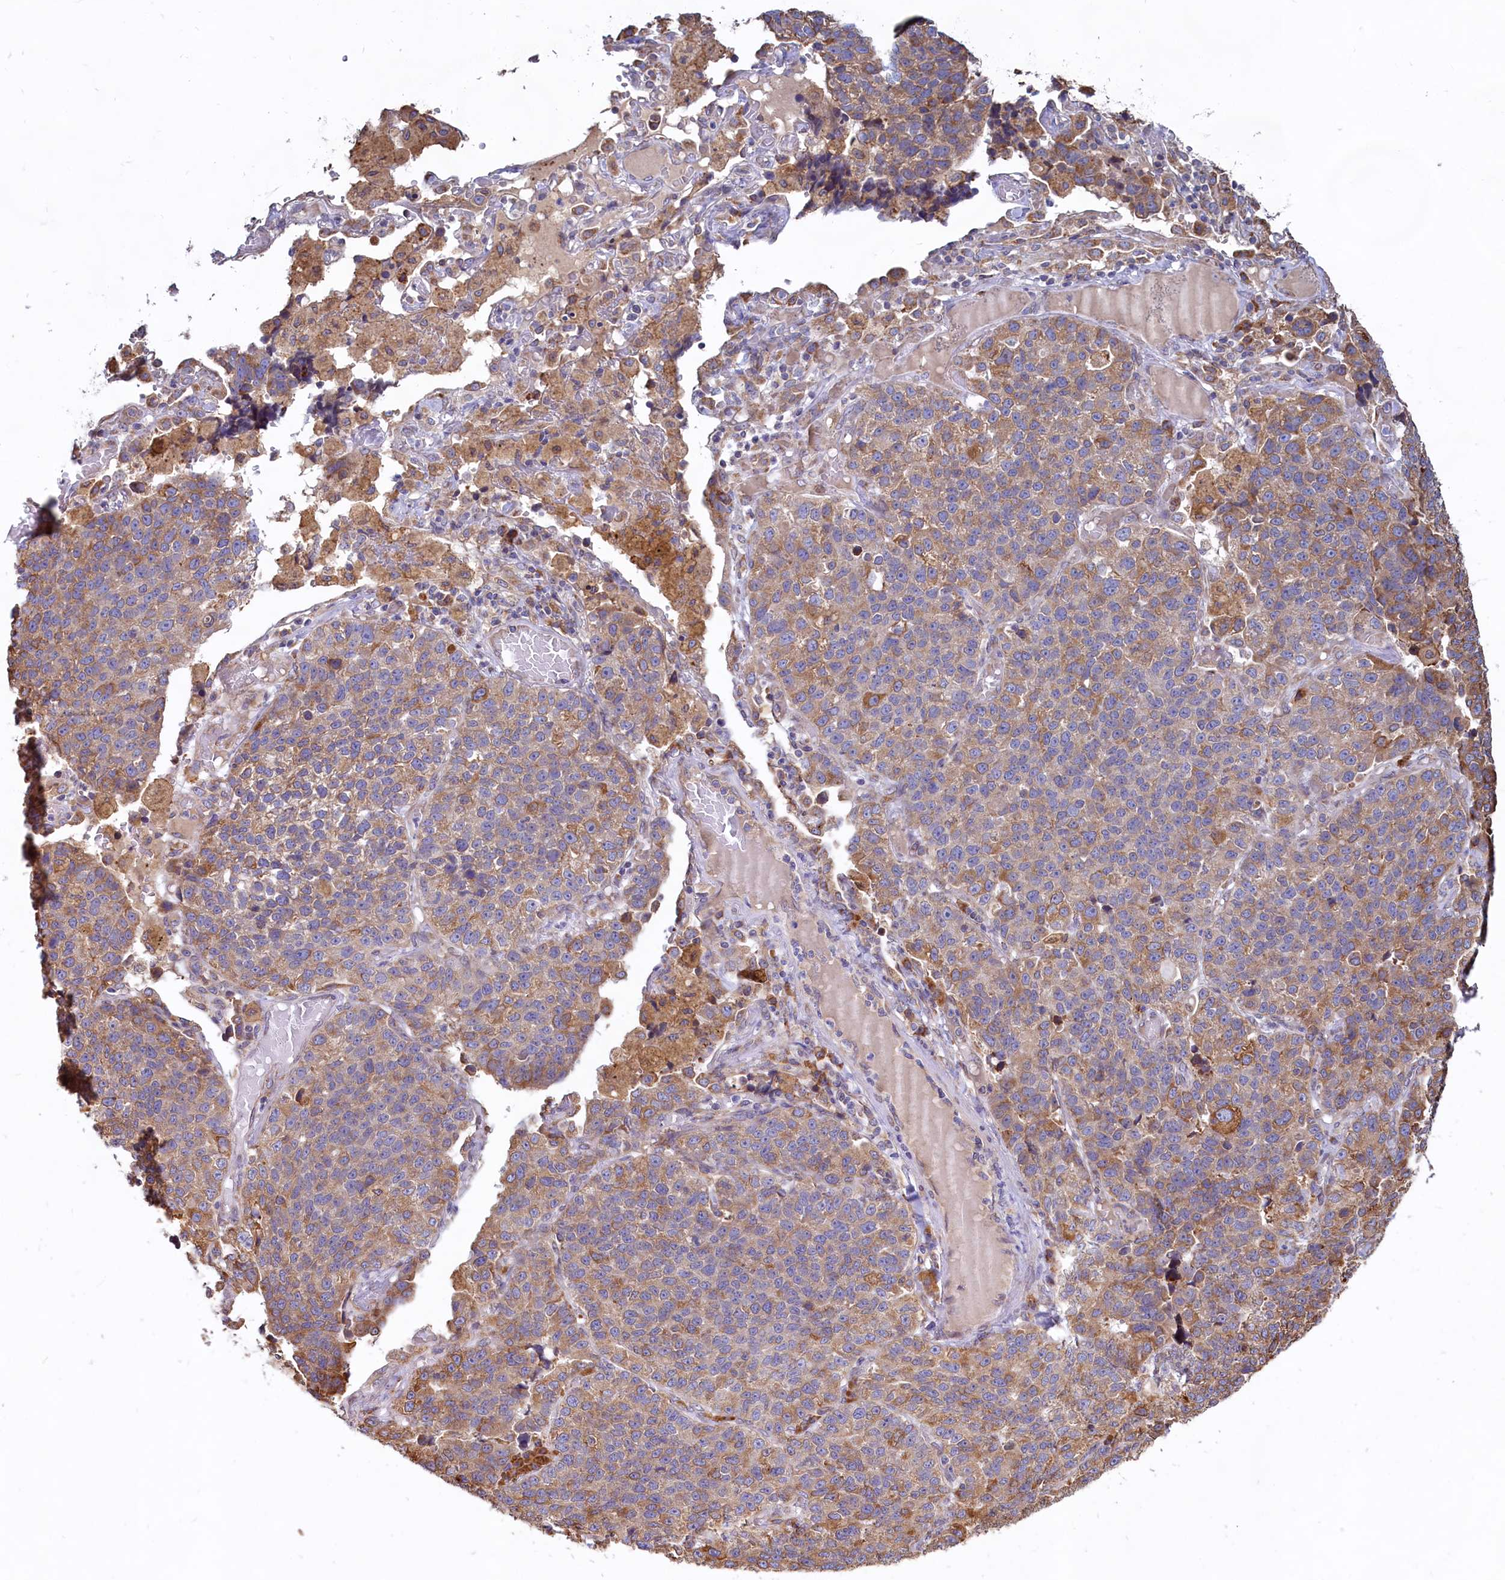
{"staining": {"intensity": "moderate", "quantity": ">75%", "location": "cytoplasmic/membranous"}, "tissue": "lung cancer", "cell_type": "Tumor cells", "image_type": "cancer", "snomed": [{"axis": "morphology", "description": "Adenocarcinoma, NOS"}, {"axis": "topography", "description": "Lung"}], "caption": "Protein expression analysis of adenocarcinoma (lung) shows moderate cytoplasmic/membranous staining in approximately >75% of tumor cells. Ihc stains the protein of interest in brown and the nuclei are stained blue.", "gene": "TBC1D19", "patient": {"sex": "male", "age": 49}}